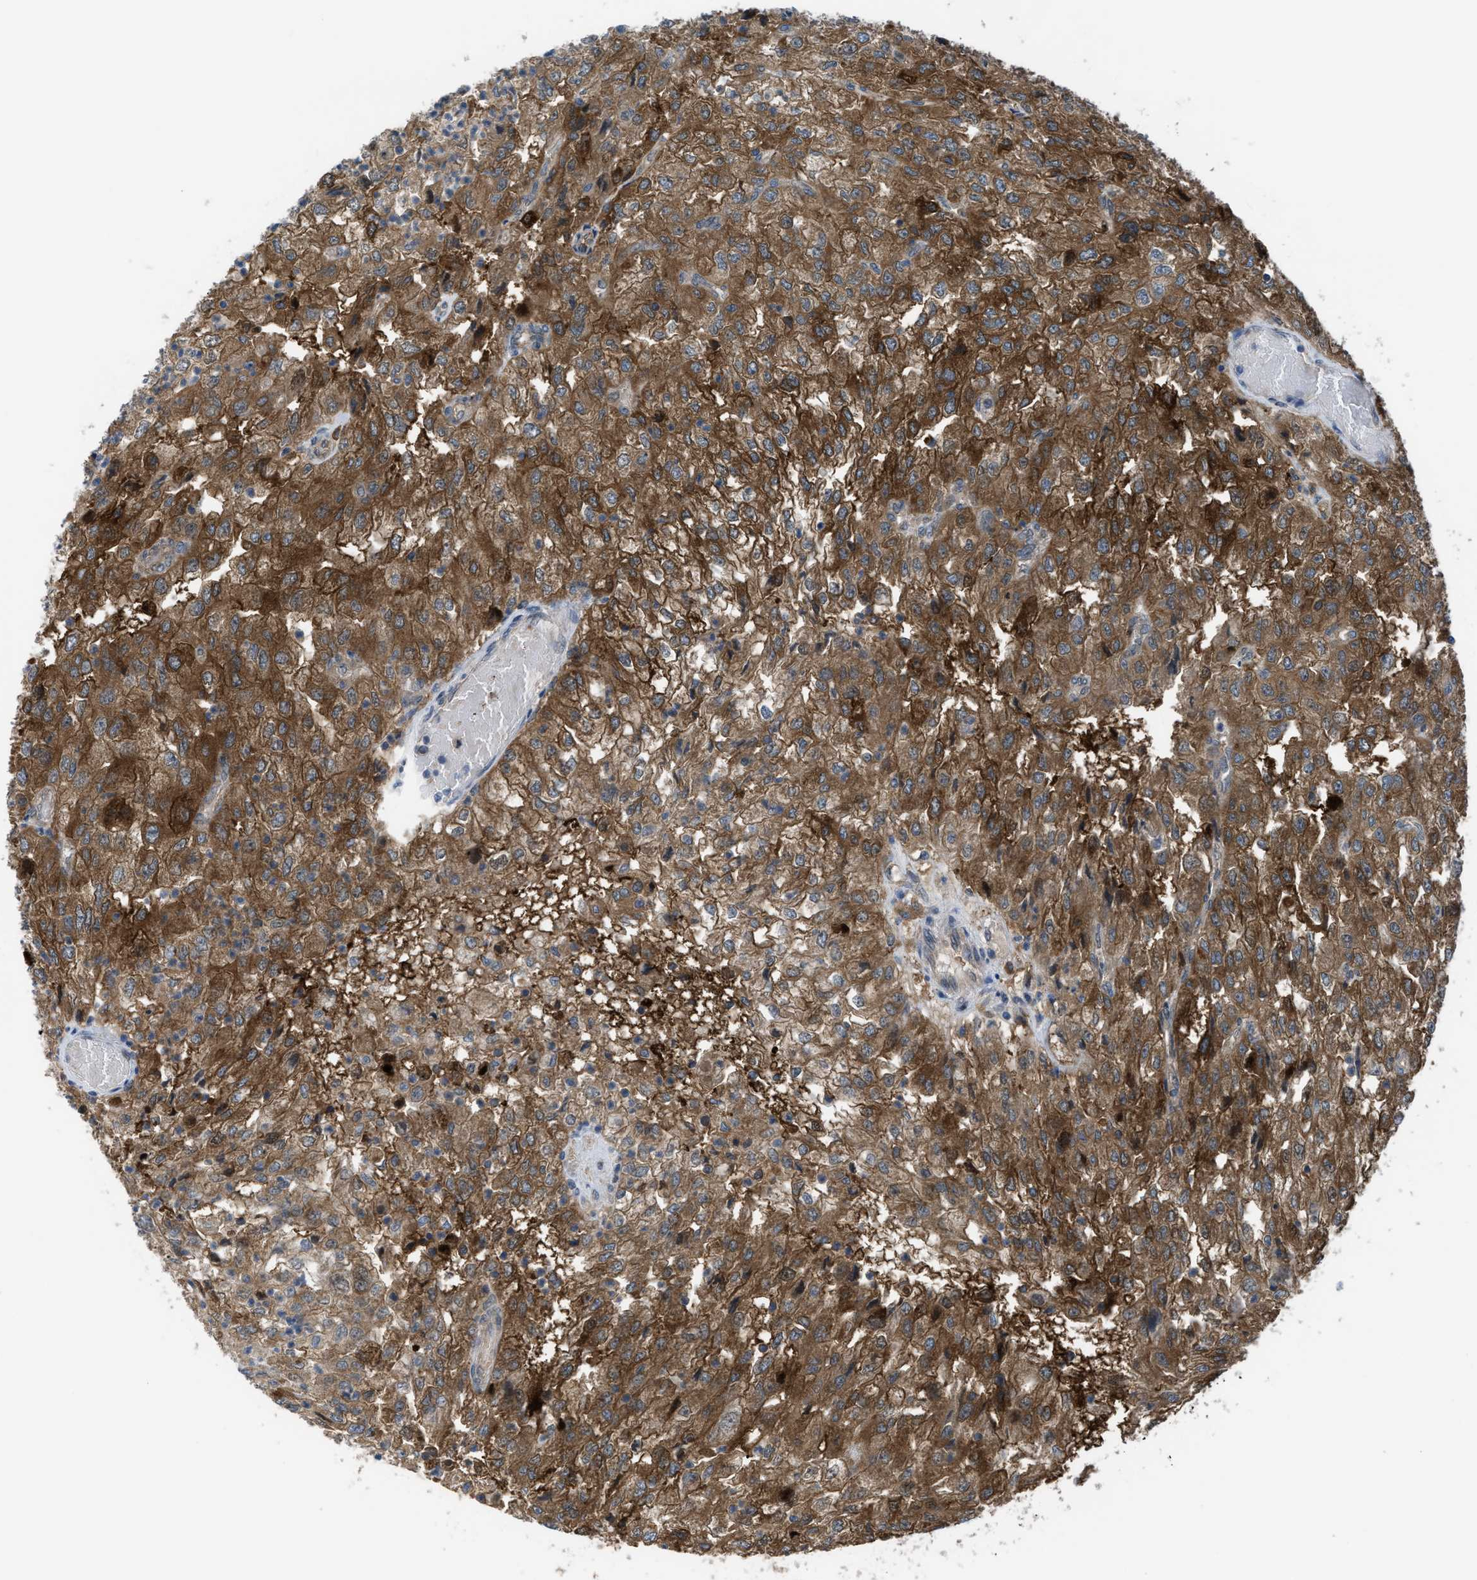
{"staining": {"intensity": "moderate", "quantity": ">75%", "location": "cytoplasmic/membranous"}, "tissue": "renal cancer", "cell_type": "Tumor cells", "image_type": "cancer", "snomed": [{"axis": "morphology", "description": "Adenocarcinoma, NOS"}, {"axis": "topography", "description": "Kidney"}], "caption": "Renal cancer (adenocarcinoma) stained with immunohistochemistry (IHC) reveals moderate cytoplasmic/membranous staining in about >75% of tumor cells. Using DAB (brown) and hematoxylin (blue) stains, captured at high magnification using brightfield microscopy.", "gene": "BAZ2B", "patient": {"sex": "female", "age": 54}}